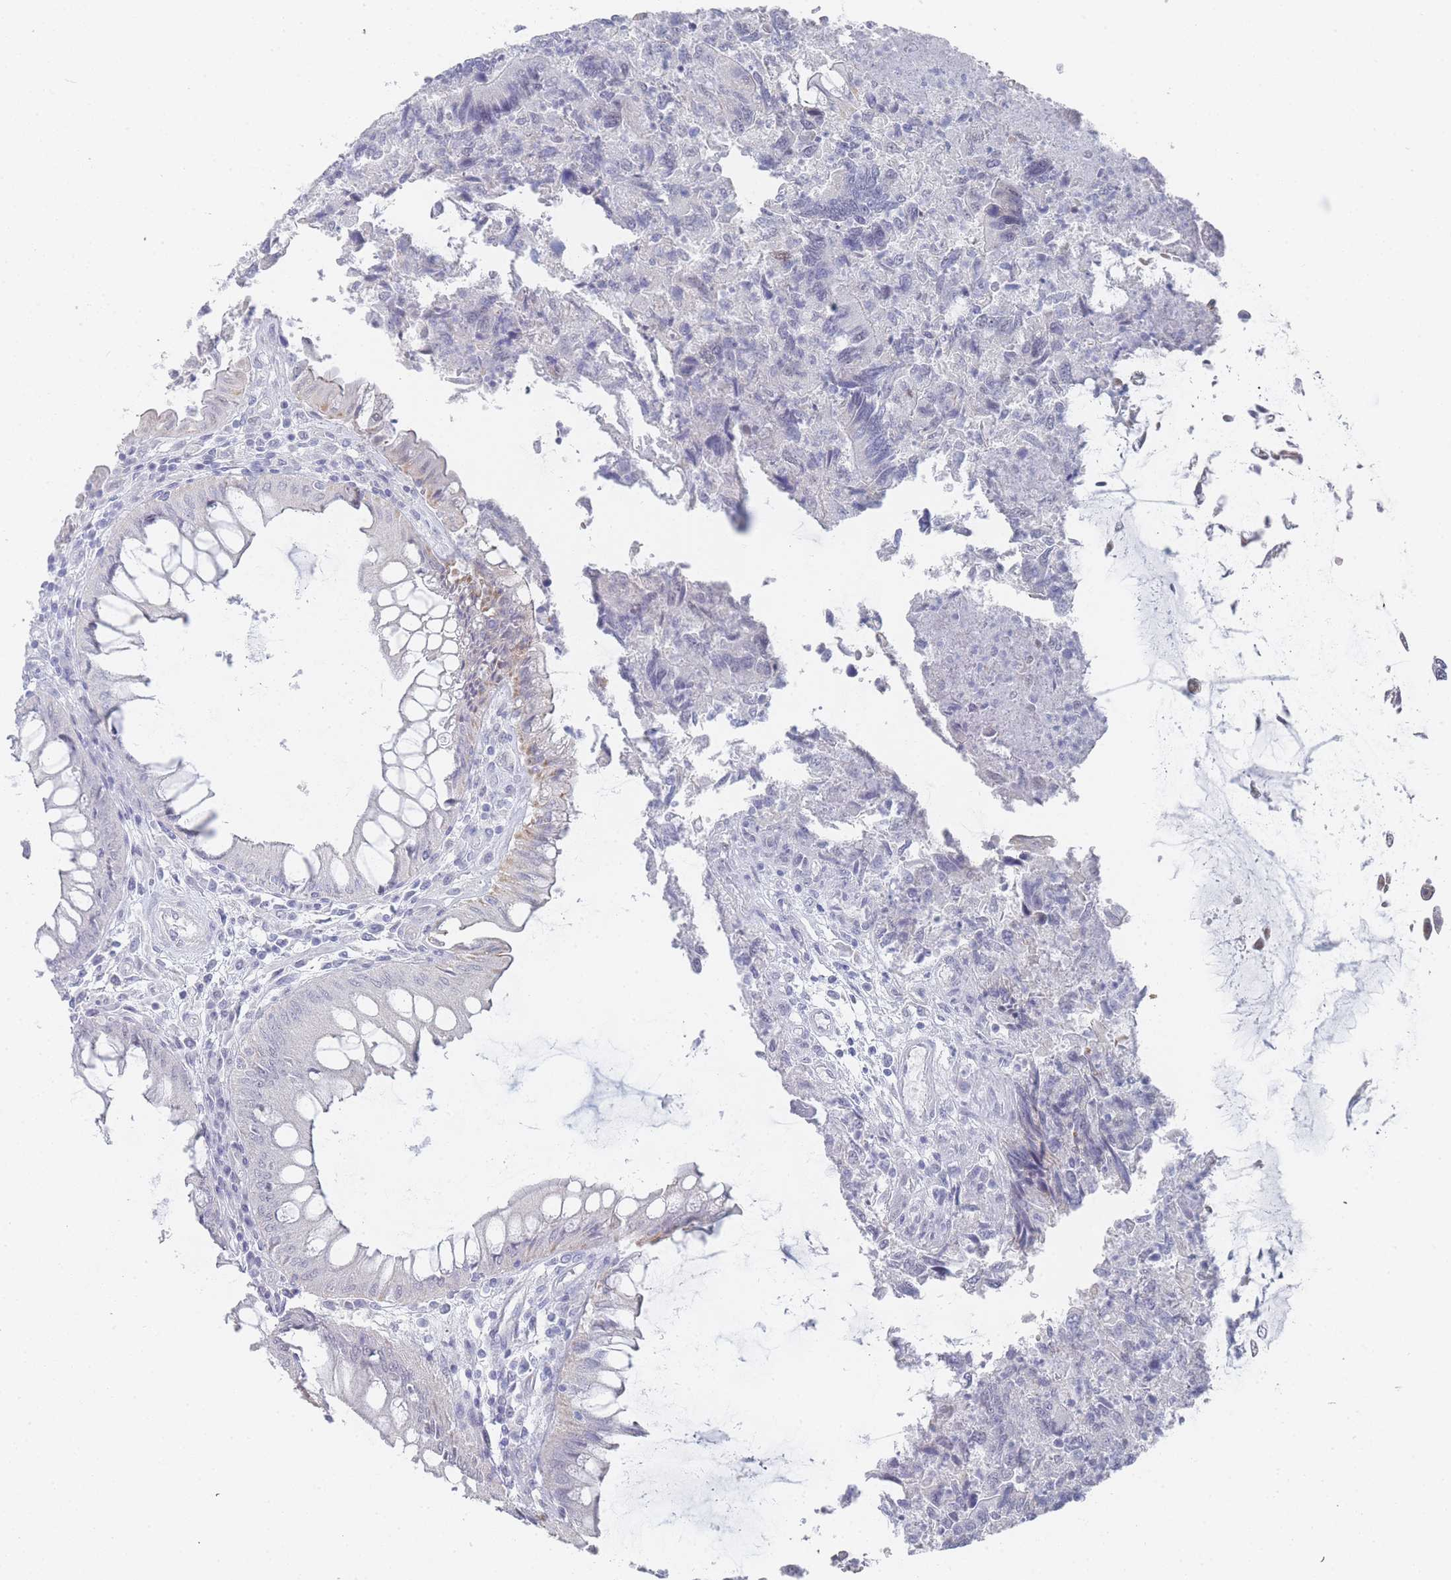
{"staining": {"intensity": "negative", "quantity": "none", "location": "none"}, "tissue": "colorectal cancer", "cell_type": "Tumor cells", "image_type": "cancer", "snomed": [{"axis": "morphology", "description": "Adenocarcinoma, NOS"}, {"axis": "topography", "description": "Colon"}], "caption": "Immunohistochemistry photomicrograph of neoplastic tissue: human colorectal adenocarcinoma stained with DAB (3,3'-diaminobenzidine) exhibits no significant protein positivity in tumor cells.", "gene": "IMPG1", "patient": {"sex": "female", "age": 67}}